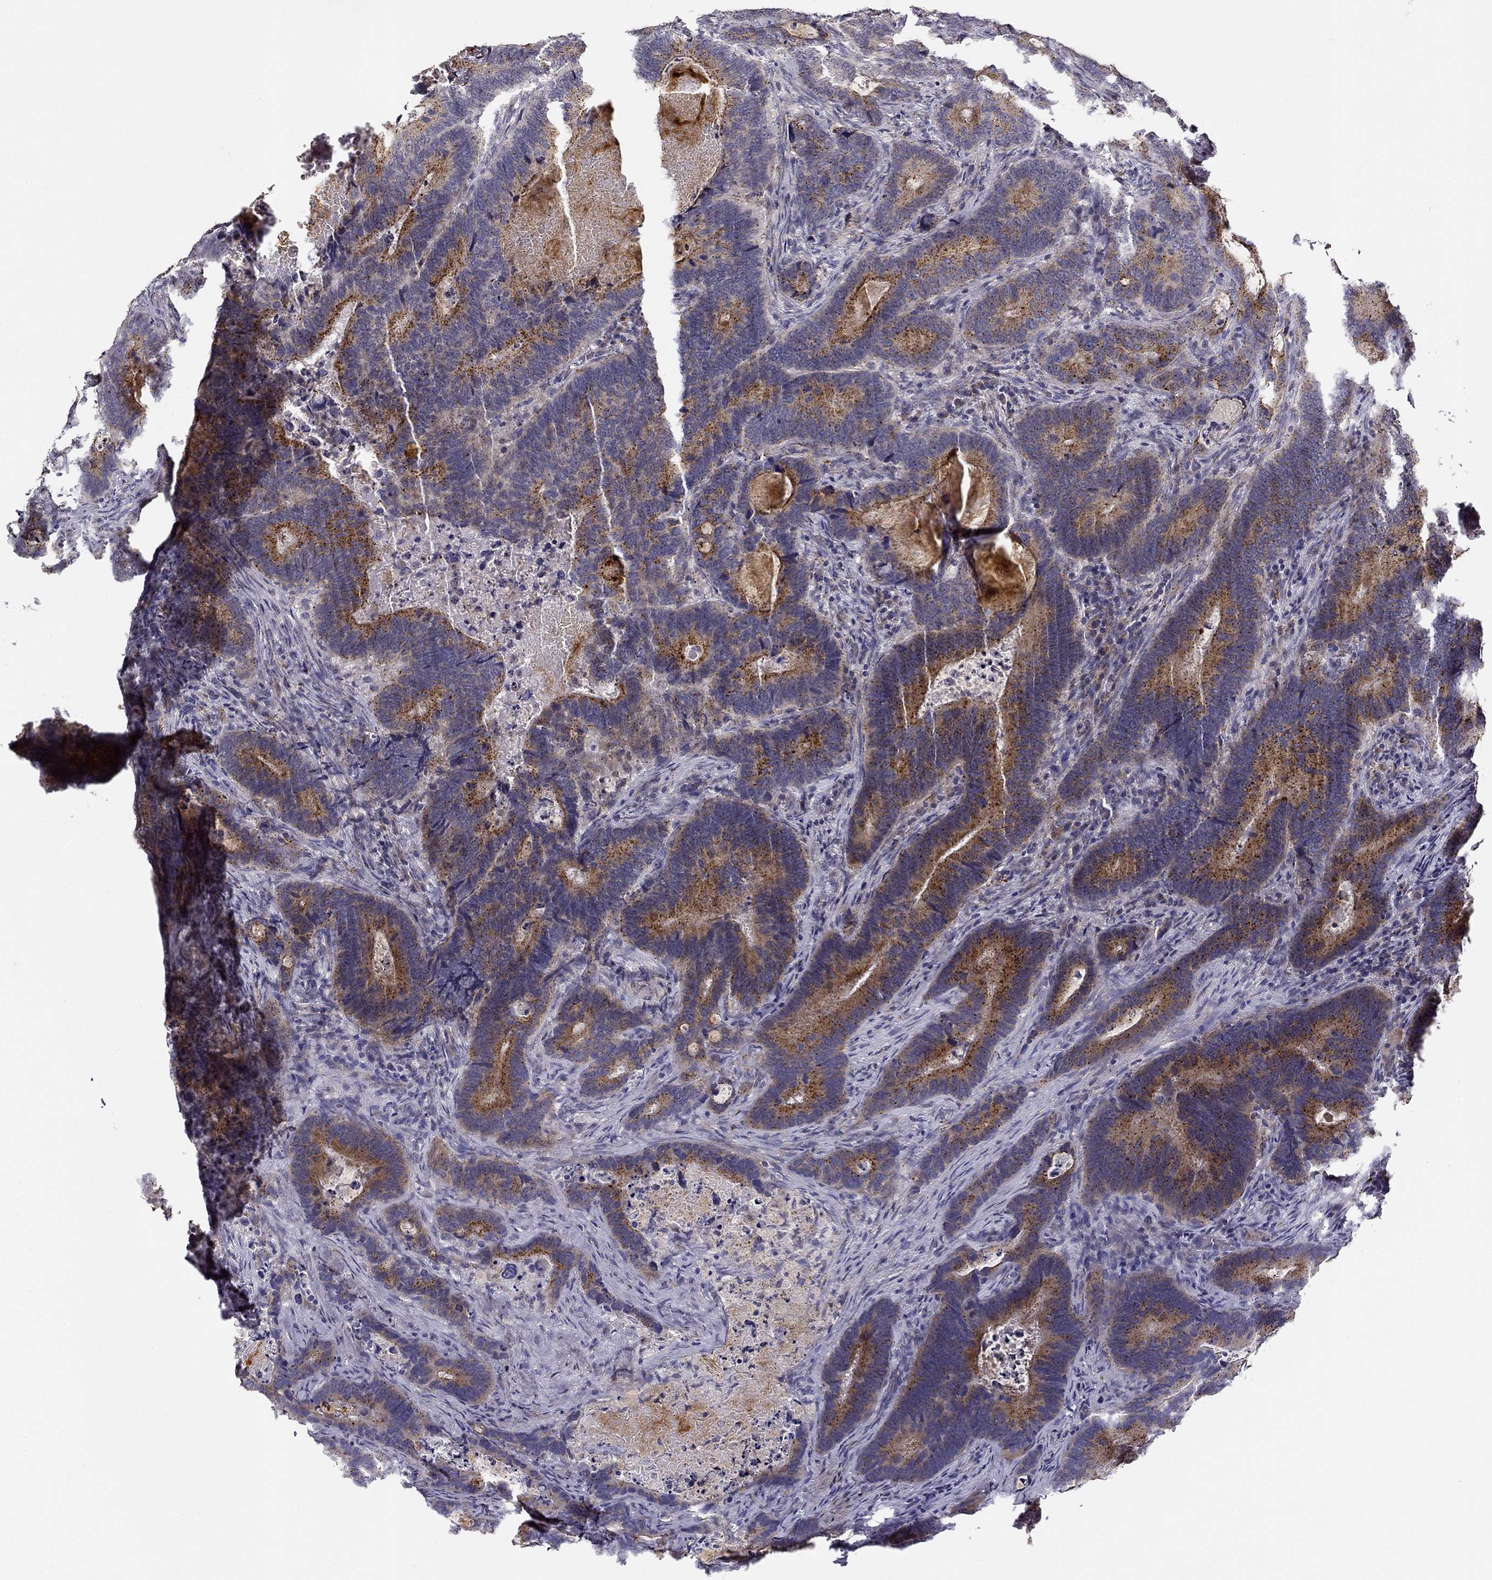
{"staining": {"intensity": "strong", "quantity": "25%-75%", "location": "cytoplasmic/membranous"}, "tissue": "colorectal cancer", "cell_type": "Tumor cells", "image_type": "cancer", "snomed": [{"axis": "morphology", "description": "Adenocarcinoma, NOS"}, {"axis": "topography", "description": "Colon"}], "caption": "Colorectal adenocarcinoma stained with a brown dye shows strong cytoplasmic/membranous positive staining in approximately 25%-75% of tumor cells.", "gene": "CNR1", "patient": {"sex": "female", "age": 82}}